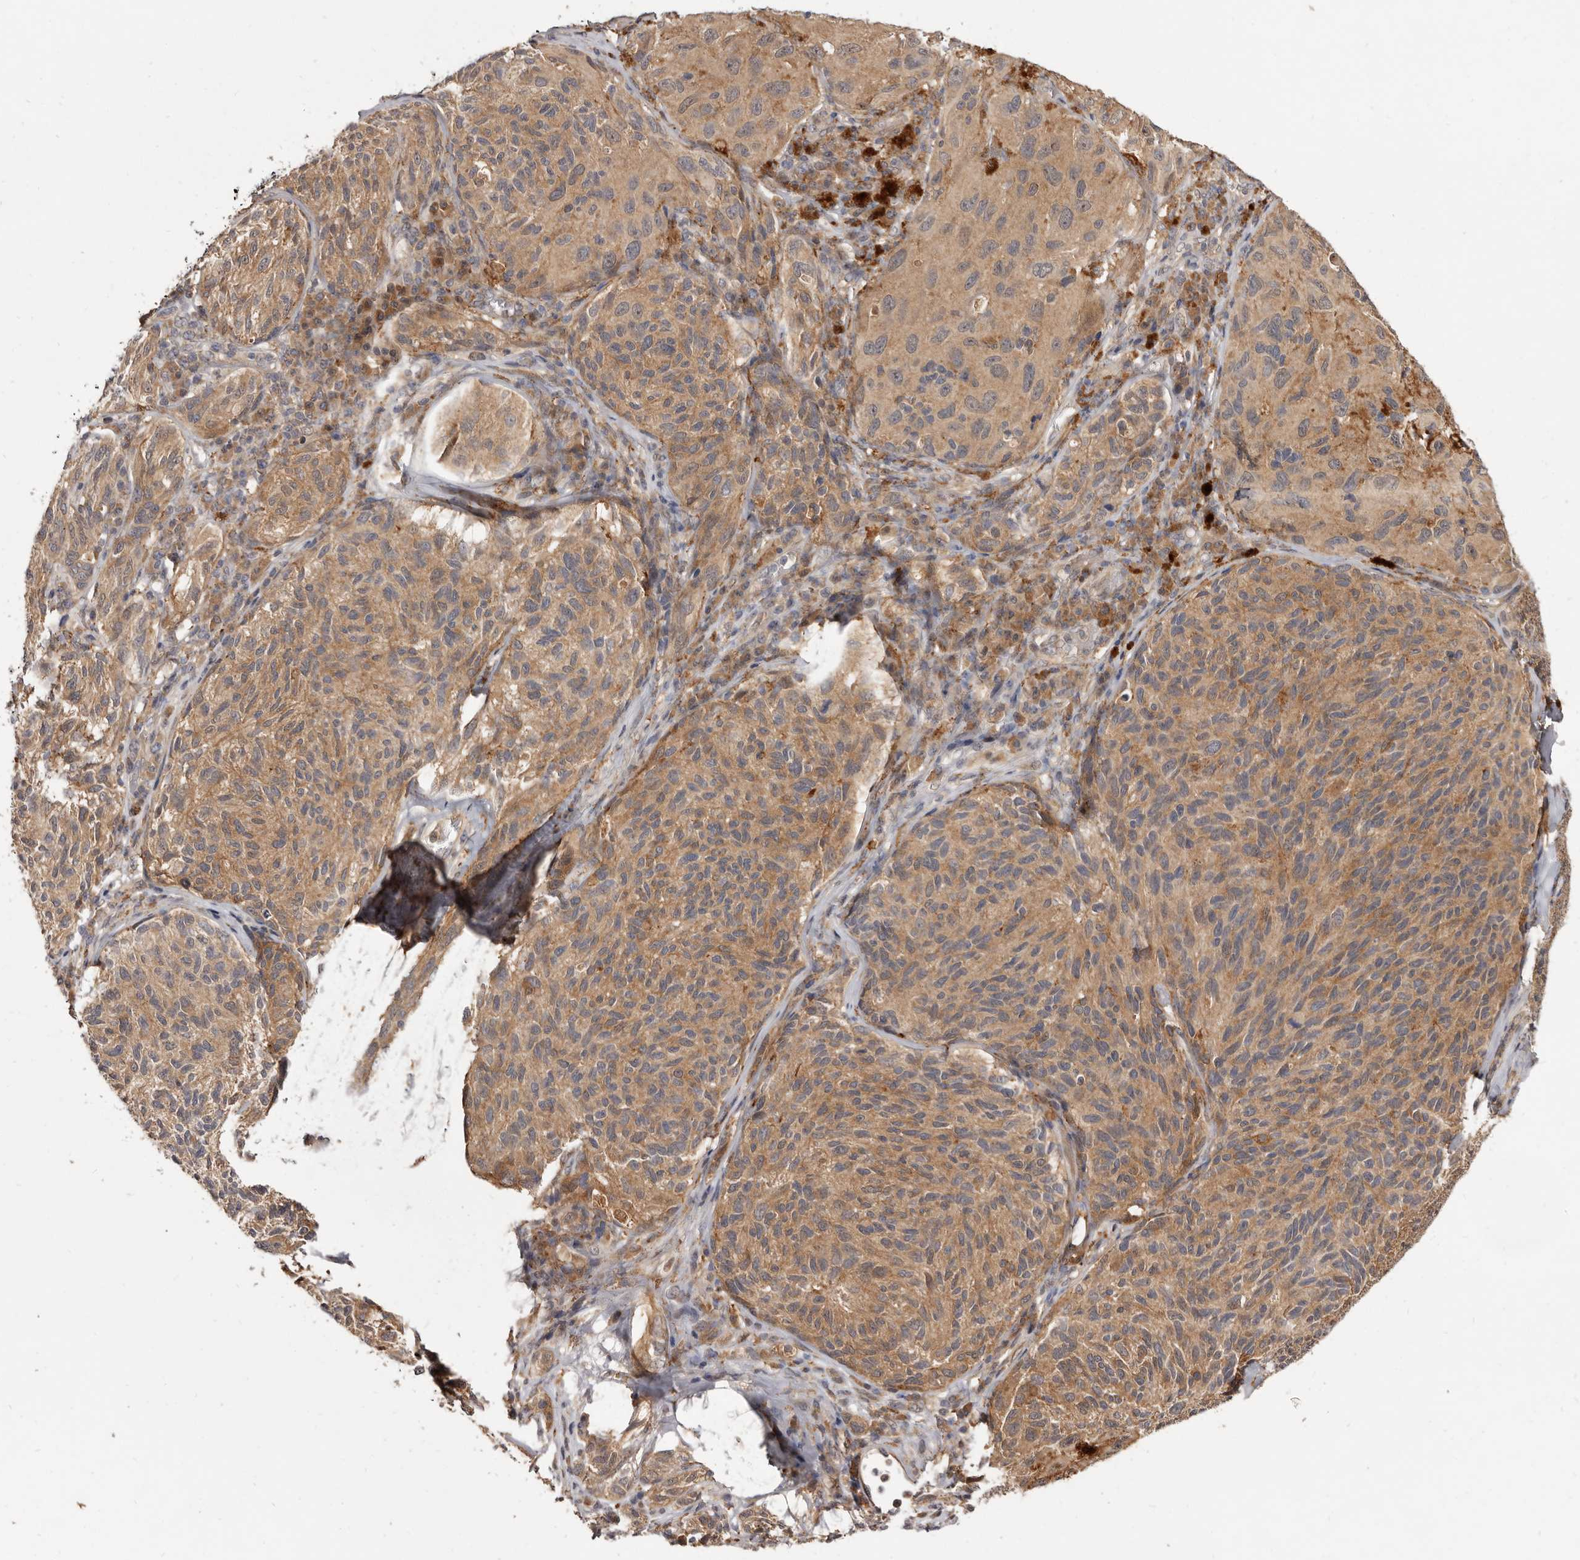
{"staining": {"intensity": "moderate", "quantity": ">75%", "location": "cytoplasmic/membranous"}, "tissue": "melanoma", "cell_type": "Tumor cells", "image_type": "cancer", "snomed": [{"axis": "morphology", "description": "Malignant melanoma, NOS"}, {"axis": "topography", "description": "Skin"}], "caption": "A brown stain highlights moderate cytoplasmic/membranous expression of a protein in melanoma tumor cells. The staining was performed using DAB to visualize the protein expression in brown, while the nuclei were stained in blue with hematoxylin (Magnification: 20x).", "gene": "INAVA", "patient": {"sex": "female", "age": 73}}